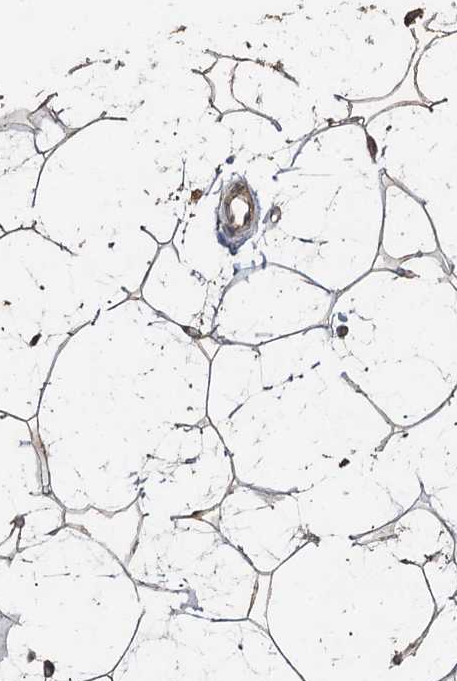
{"staining": {"intensity": "moderate", "quantity": ">75%", "location": "cytoplasmic/membranous,nuclear"}, "tissue": "adipose tissue", "cell_type": "Adipocytes", "image_type": "normal", "snomed": [{"axis": "morphology", "description": "Normal tissue, NOS"}, {"axis": "topography", "description": "Breast"}], "caption": "Benign adipose tissue displays moderate cytoplasmic/membranous,nuclear staining in about >75% of adipocytes, visualized by immunohistochemistry.", "gene": "CCDC61", "patient": {"sex": "female", "age": 26}}